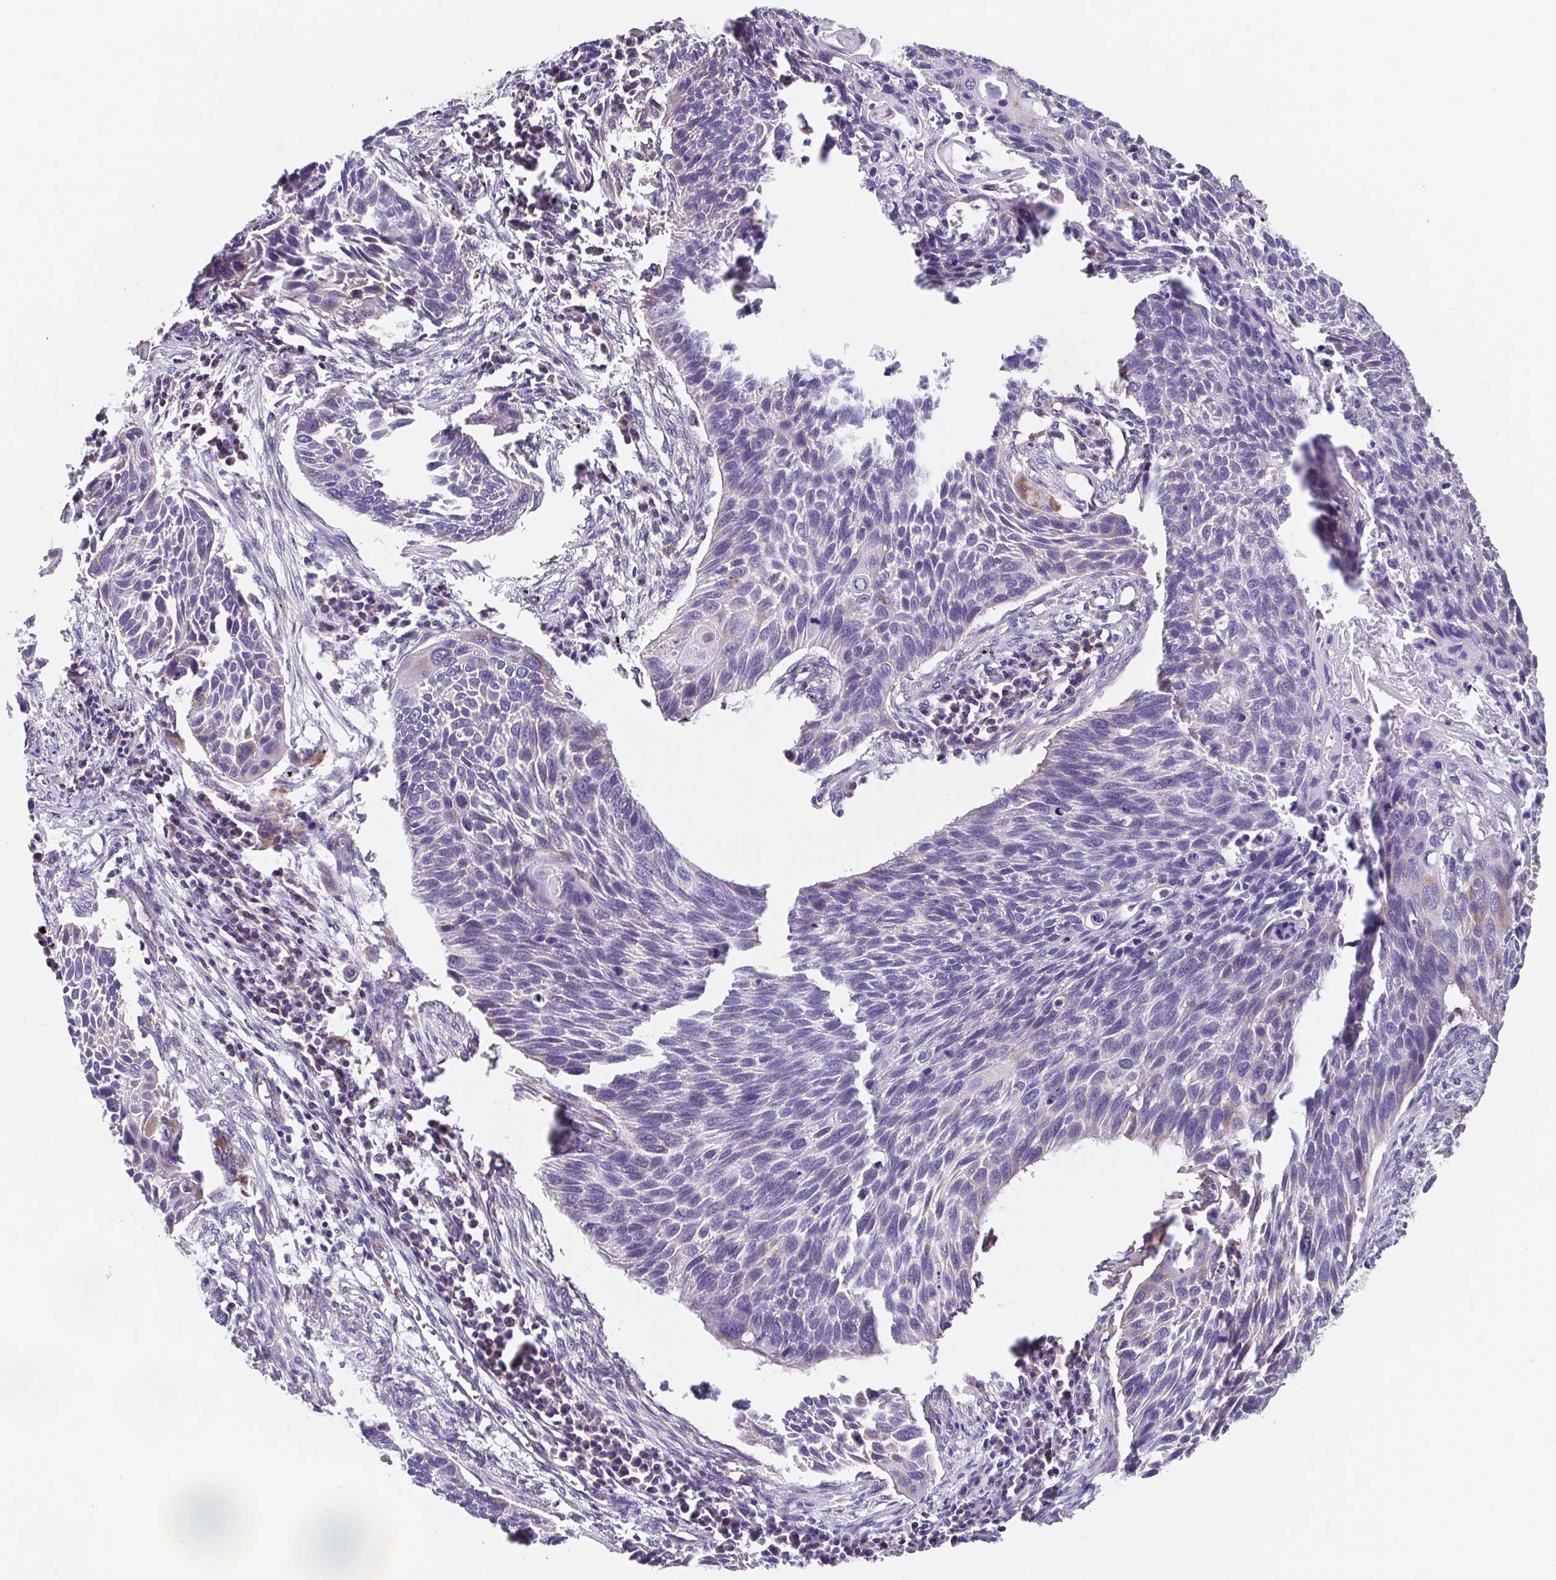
{"staining": {"intensity": "negative", "quantity": "none", "location": "none"}, "tissue": "lung cancer", "cell_type": "Tumor cells", "image_type": "cancer", "snomed": [{"axis": "morphology", "description": "Squamous cell carcinoma, NOS"}, {"axis": "topography", "description": "Lung"}], "caption": "This is a histopathology image of immunohistochemistry (IHC) staining of squamous cell carcinoma (lung), which shows no expression in tumor cells.", "gene": "GINM1", "patient": {"sex": "male", "age": 78}}